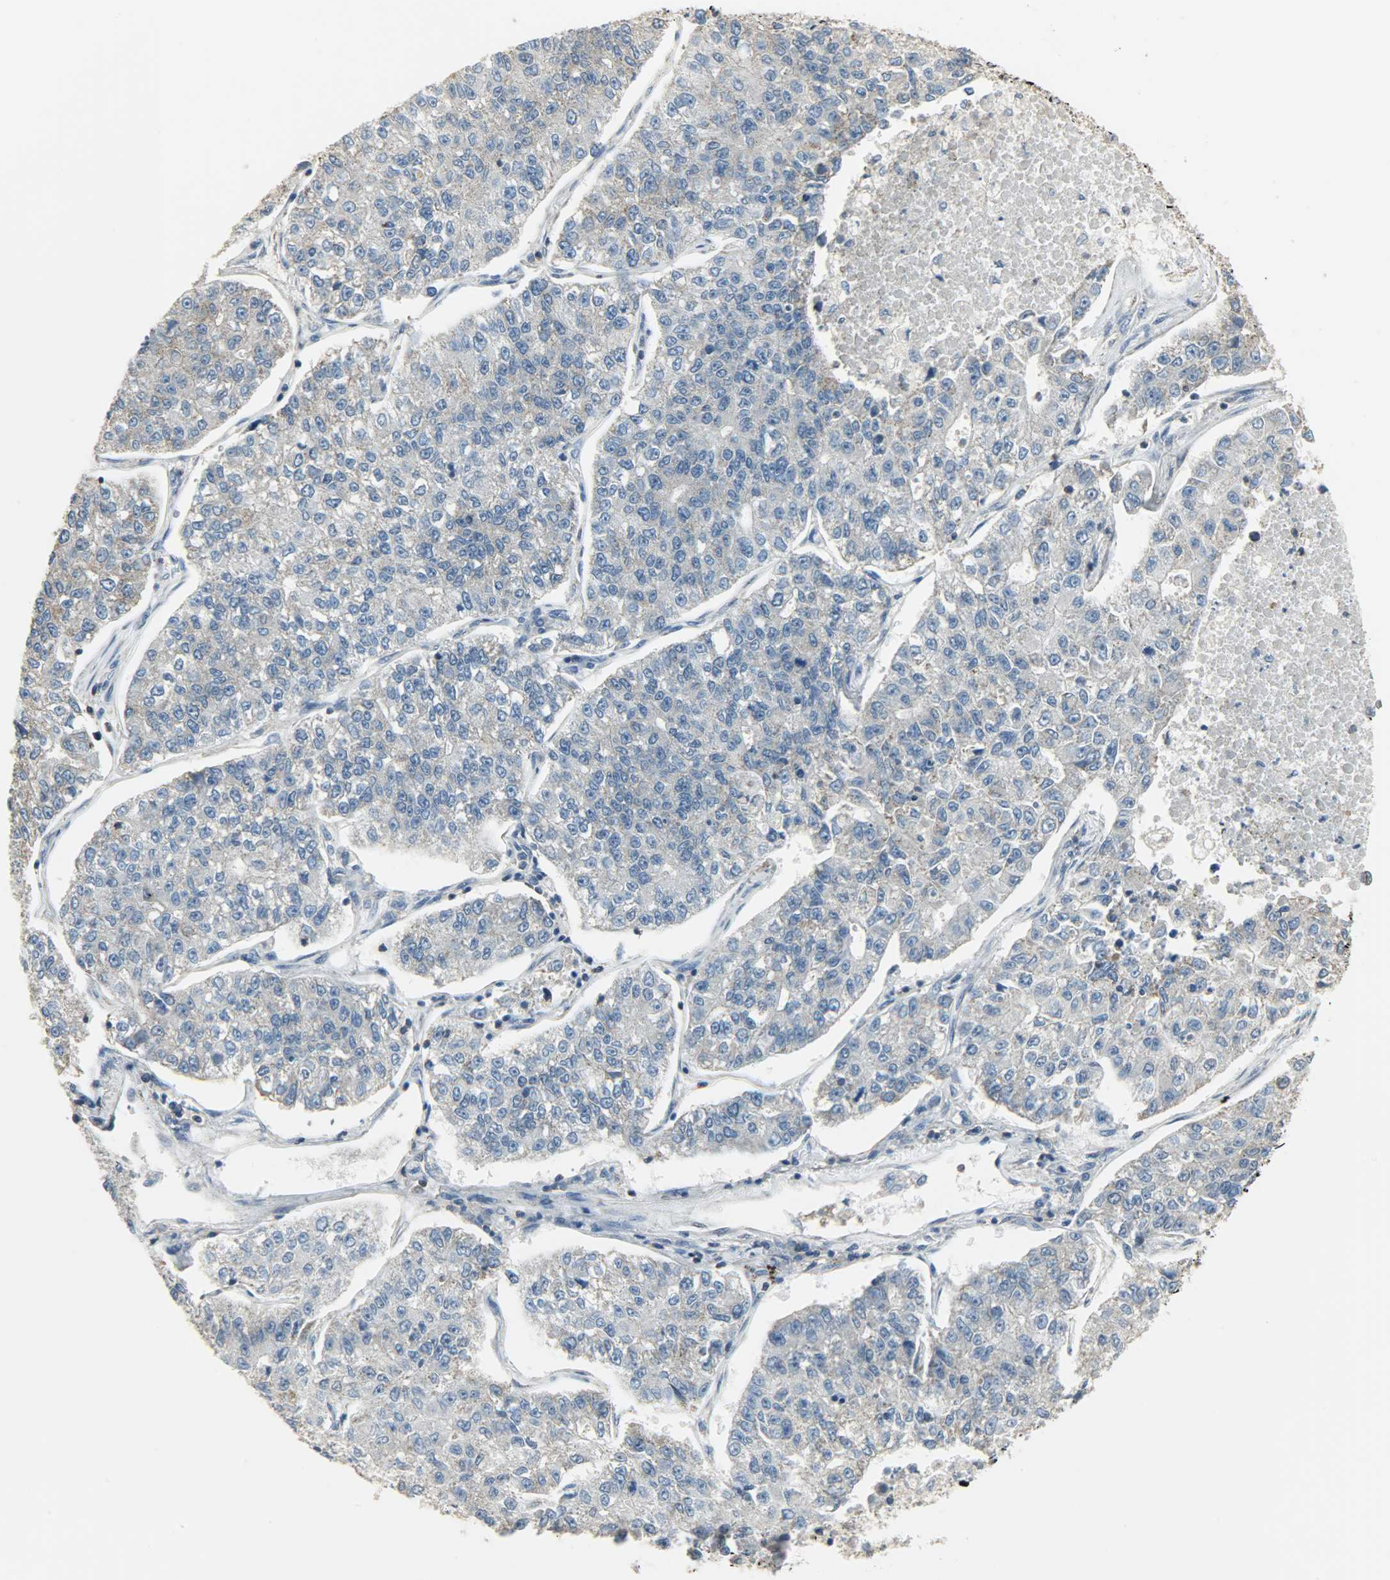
{"staining": {"intensity": "weak", "quantity": ">75%", "location": "cytoplasmic/membranous"}, "tissue": "lung cancer", "cell_type": "Tumor cells", "image_type": "cancer", "snomed": [{"axis": "morphology", "description": "Adenocarcinoma, NOS"}, {"axis": "topography", "description": "Lung"}], "caption": "Brown immunohistochemical staining in lung cancer (adenocarcinoma) exhibits weak cytoplasmic/membranous positivity in approximately >75% of tumor cells.", "gene": "DNAJA4", "patient": {"sex": "male", "age": 49}}